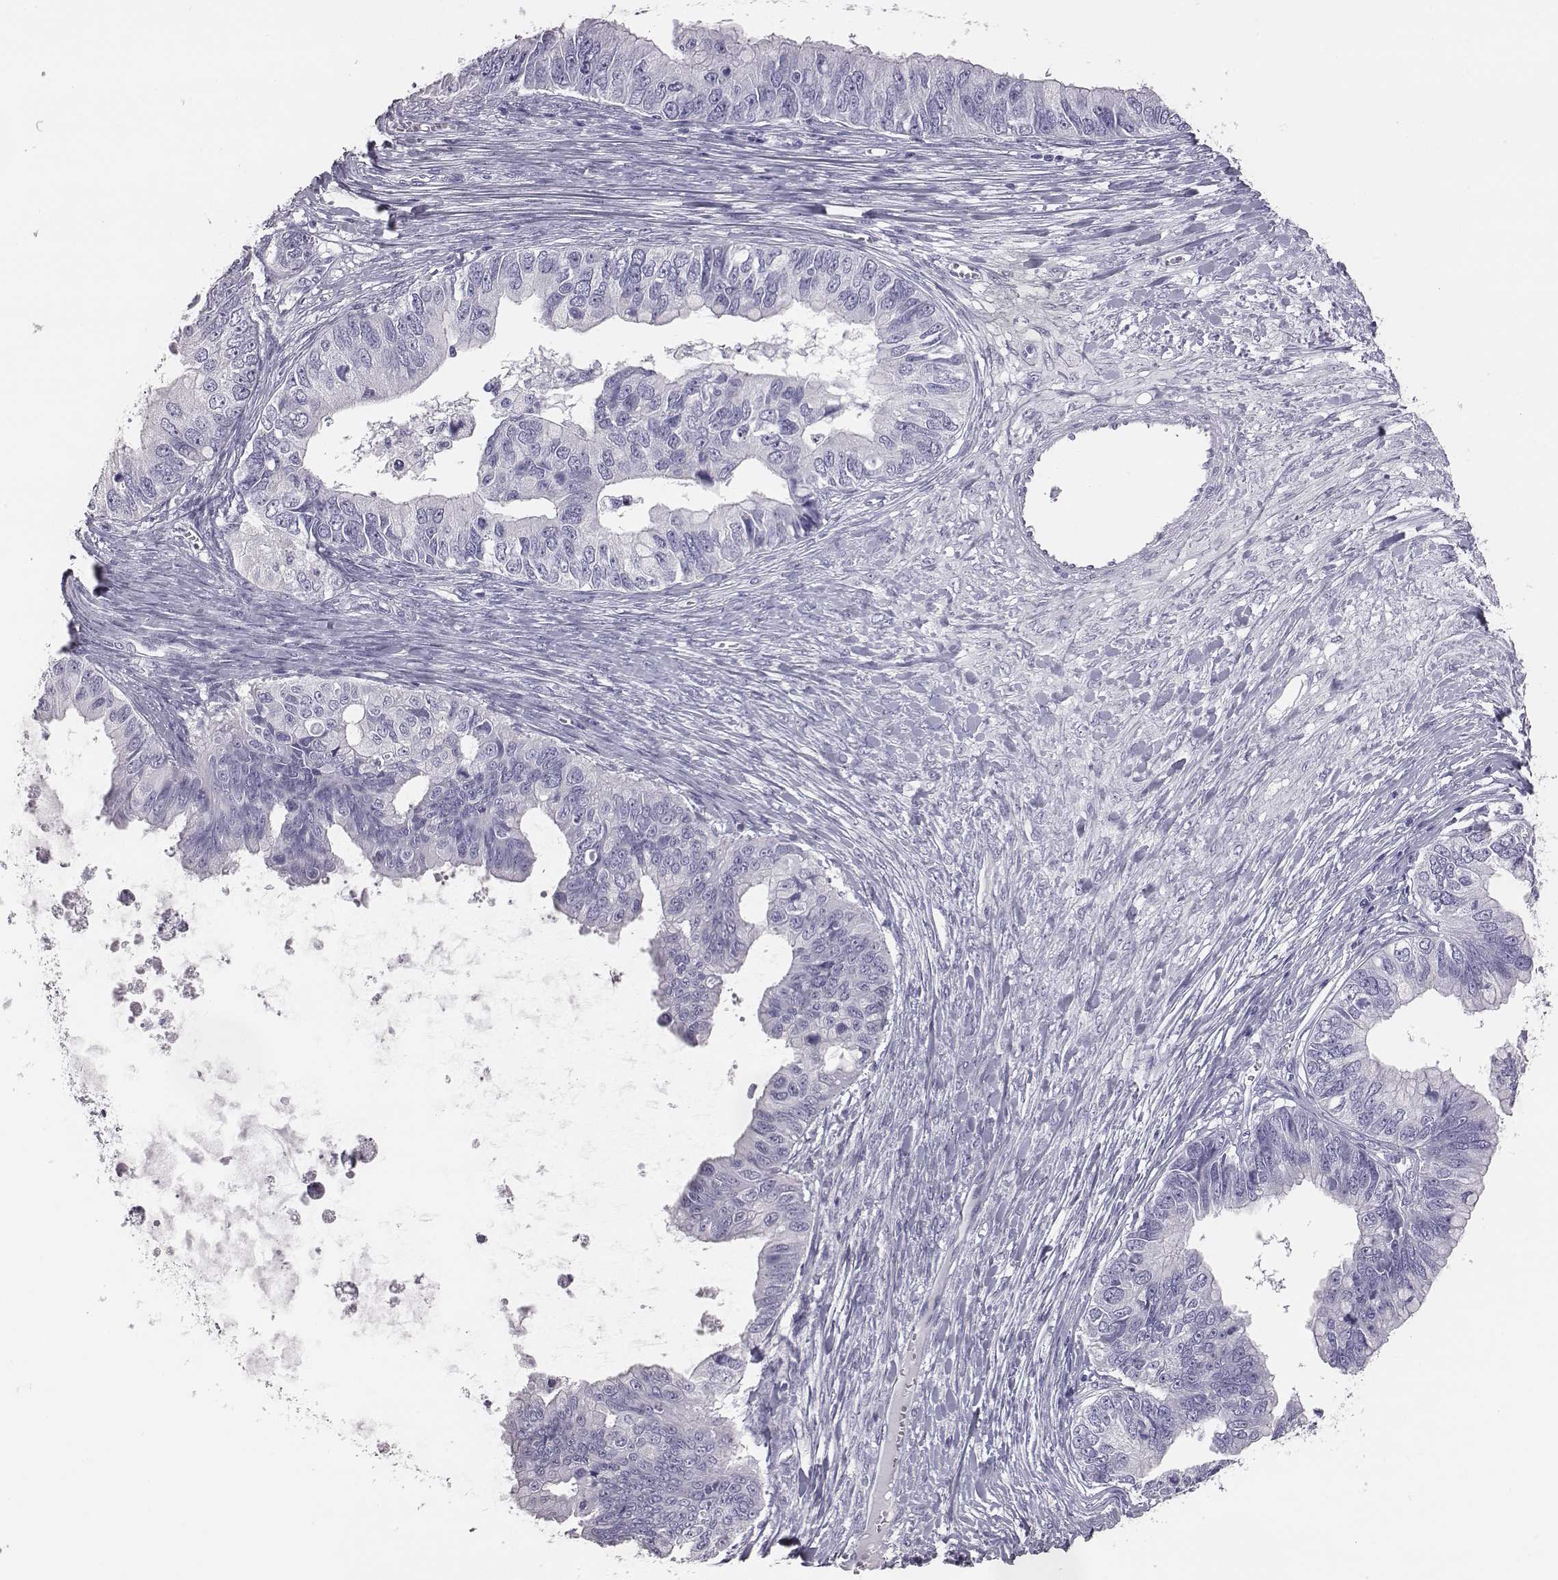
{"staining": {"intensity": "negative", "quantity": "none", "location": "none"}, "tissue": "ovarian cancer", "cell_type": "Tumor cells", "image_type": "cancer", "snomed": [{"axis": "morphology", "description": "Cystadenocarcinoma, mucinous, NOS"}, {"axis": "topography", "description": "Ovary"}], "caption": "Immunohistochemistry of human ovarian cancer (mucinous cystadenocarcinoma) exhibits no expression in tumor cells.", "gene": "ACOD1", "patient": {"sex": "female", "age": 76}}